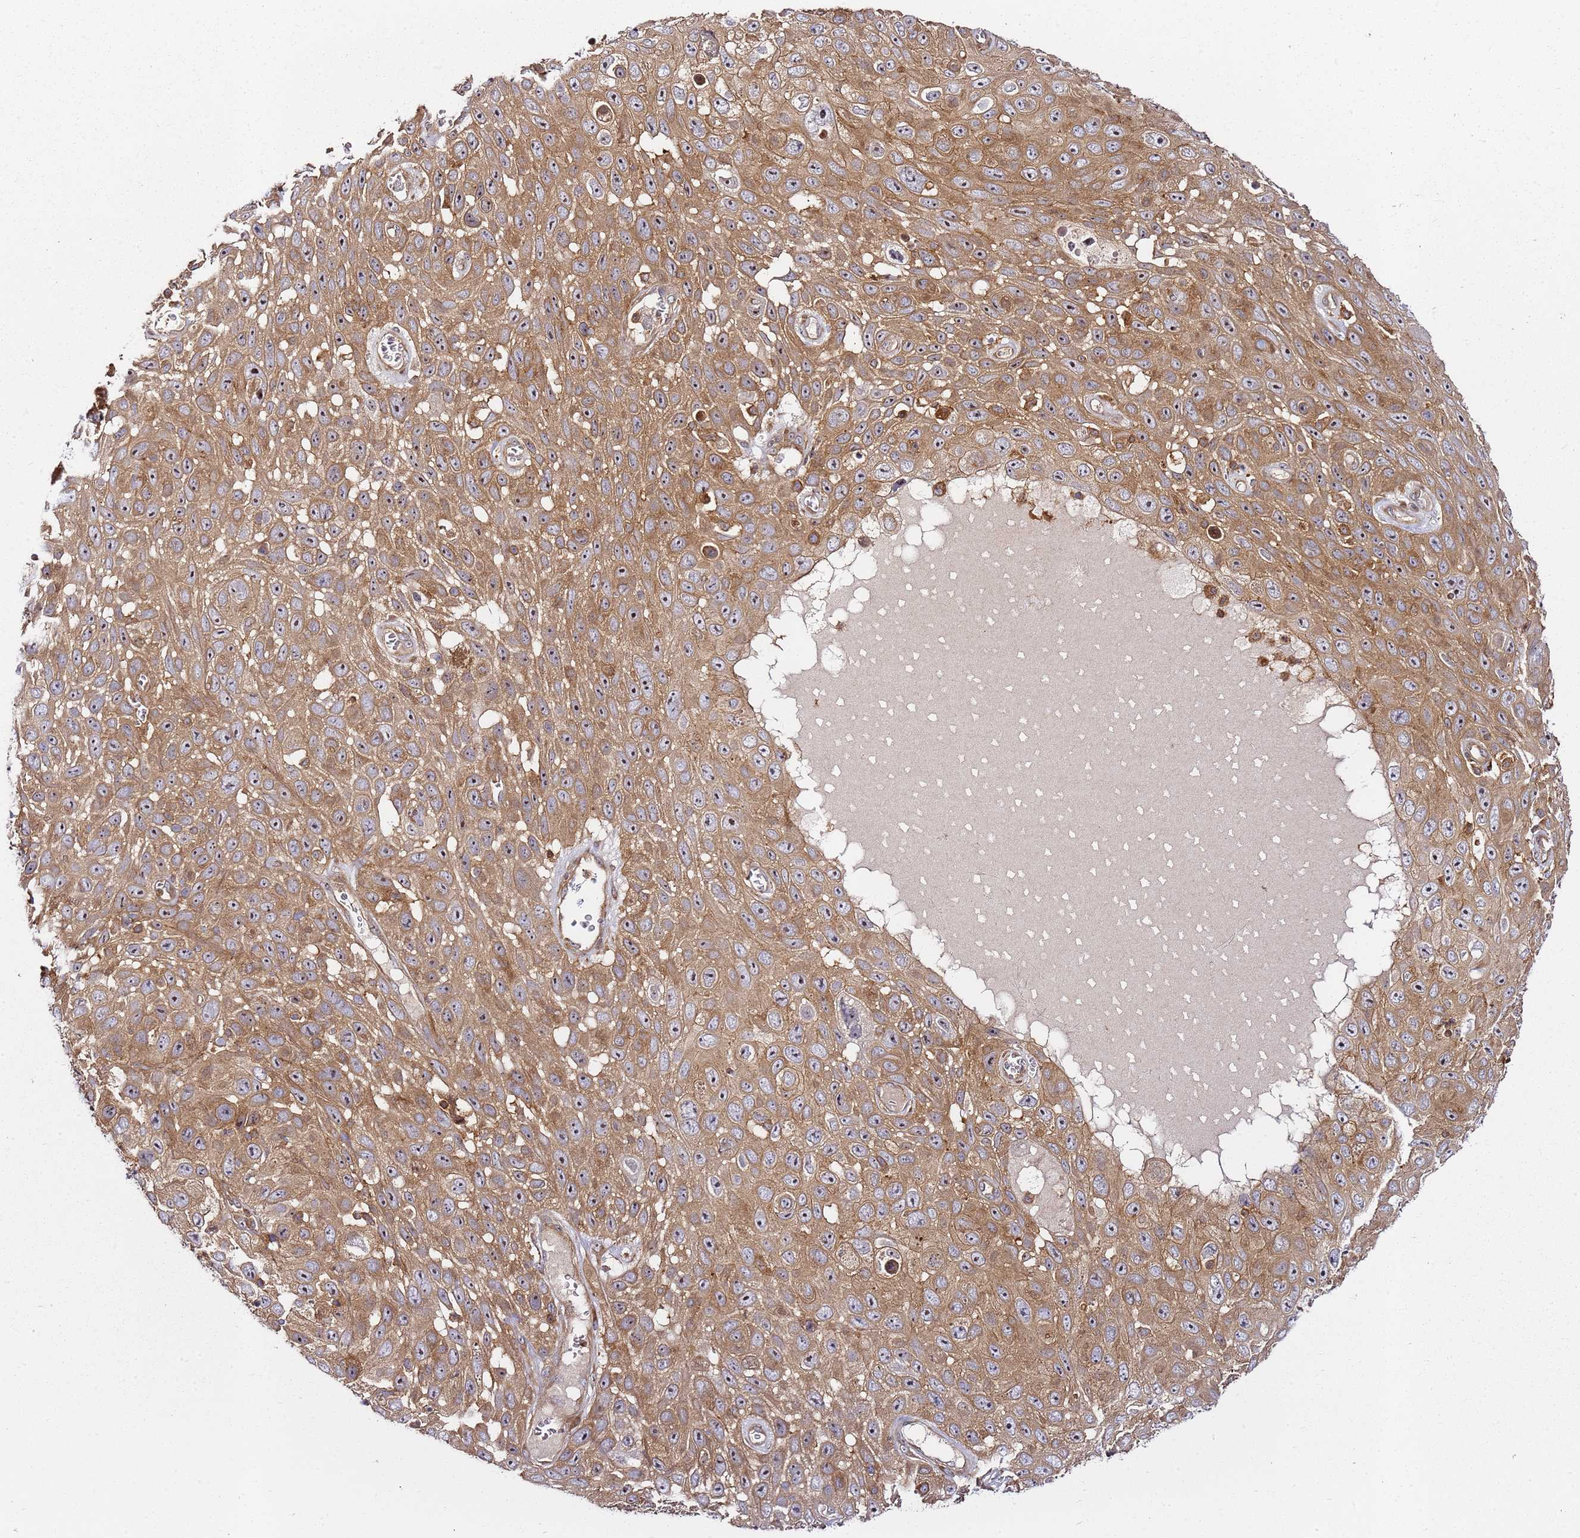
{"staining": {"intensity": "moderate", "quantity": ">75%", "location": "cytoplasmic/membranous,nuclear"}, "tissue": "skin cancer", "cell_type": "Tumor cells", "image_type": "cancer", "snomed": [{"axis": "morphology", "description": "Squamous cell carcinoma, NOS"}, {"axis": "topography", "description": "Skin"}], "caption": "The photomicrograph demonstrates a brown stain indicating the presence of a protein in the cytoplasmic/membranous and nuclear of tumor cells in skin cancer. Using DAB (3,3'-diaminobenzidine) (brown) and hematoxylin (blue) stains, captured at high magnification using brightfield microscopy.", "gene": "PRMT7", "patient": {"sex": "male", "age": 82}}